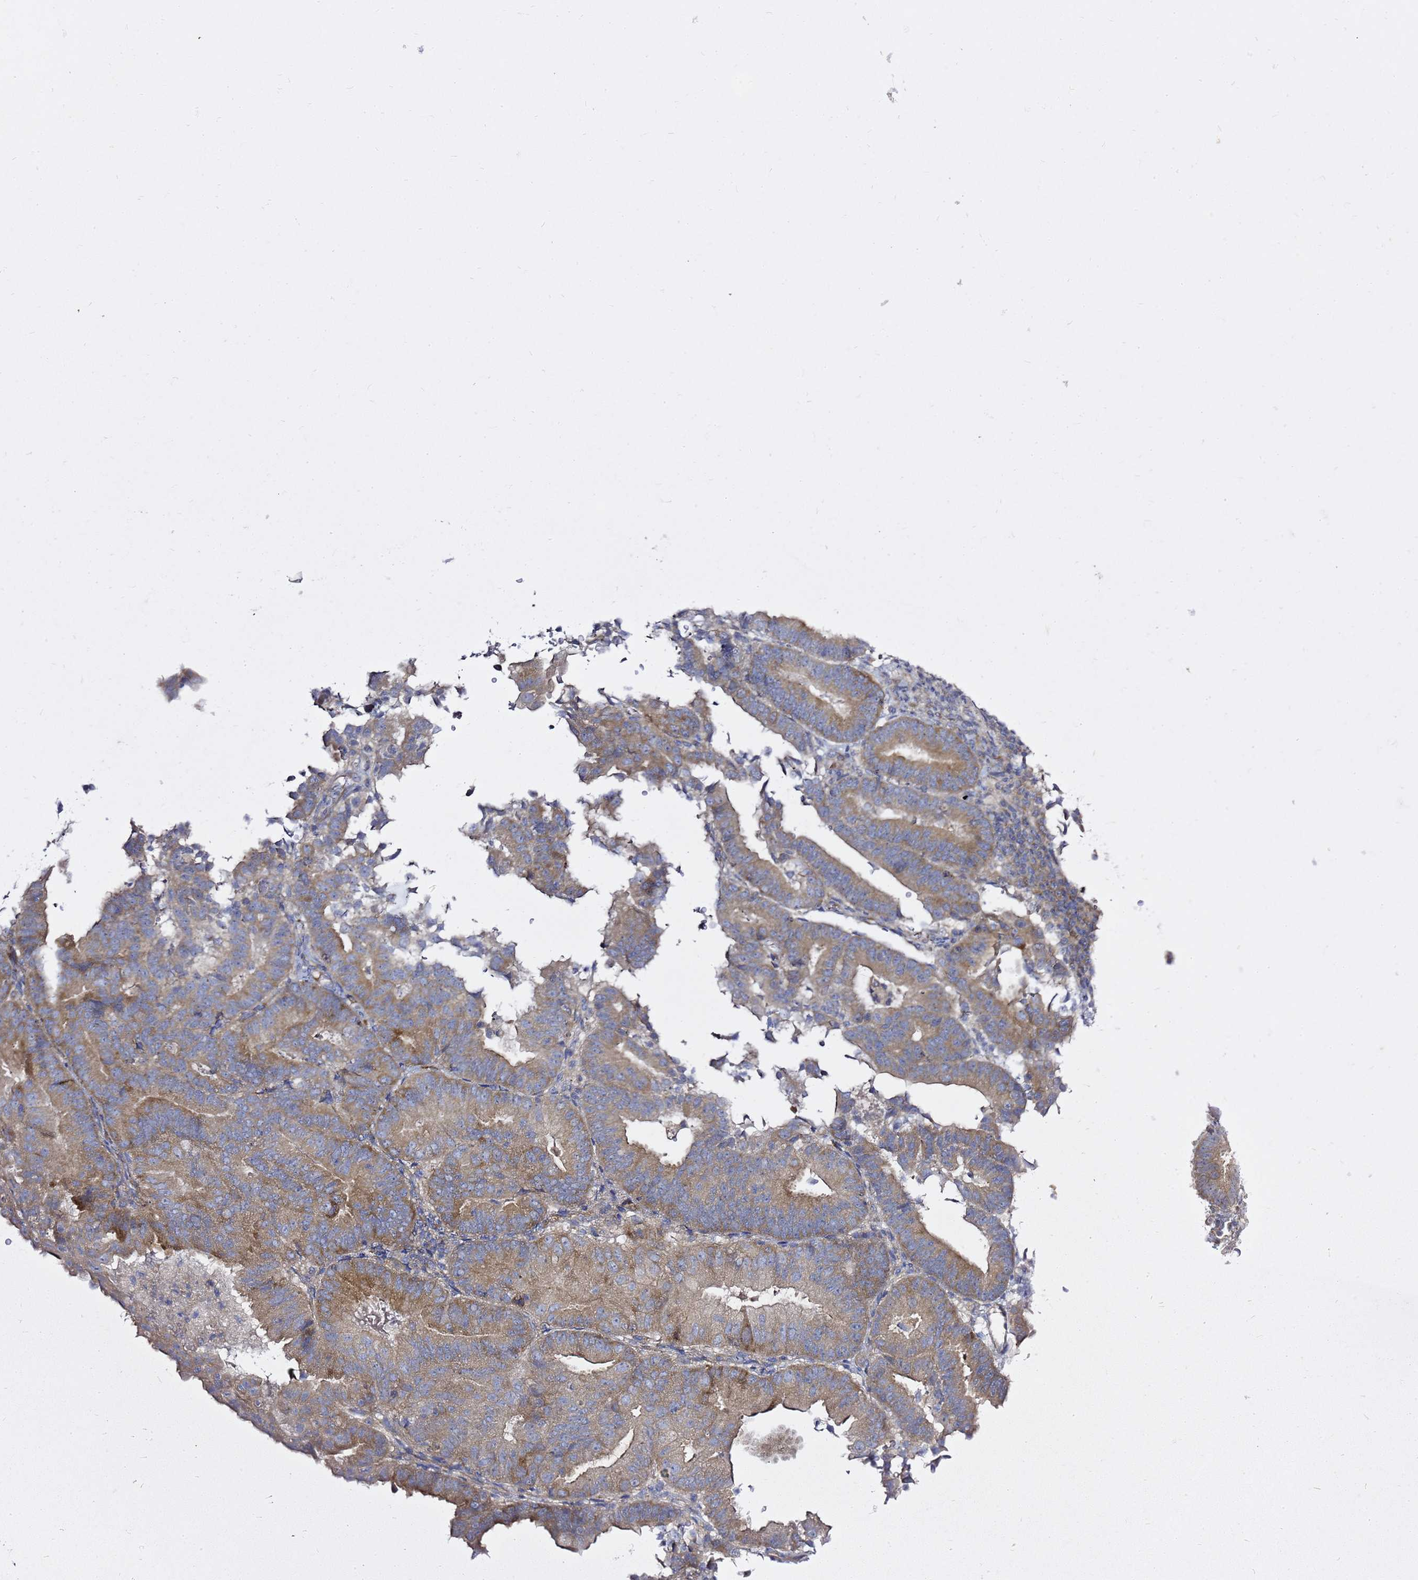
{"staining": {"intensity": "moderate", "quantity": ">75%", "location": "cytoplasmic/membranous"}, "tissue": "endometrial cancer", "cell_type": "Tumor cells", "image_type": "cancer", "snomed": [{"axis": "morphology", "description": "Adenocarcinoma, NOS"}, {"axis": "topography", "description": "Endometrium"}], "caption": "This is an image of immunohistochemistry (IHC) staining of endometrial cancer (adenocarcinoma), which shows moderate positivity in the cytoplasmic/membranous of tumor cells.", "gene": "MON1B", "patient": {"sex": "female", "age": 70}}